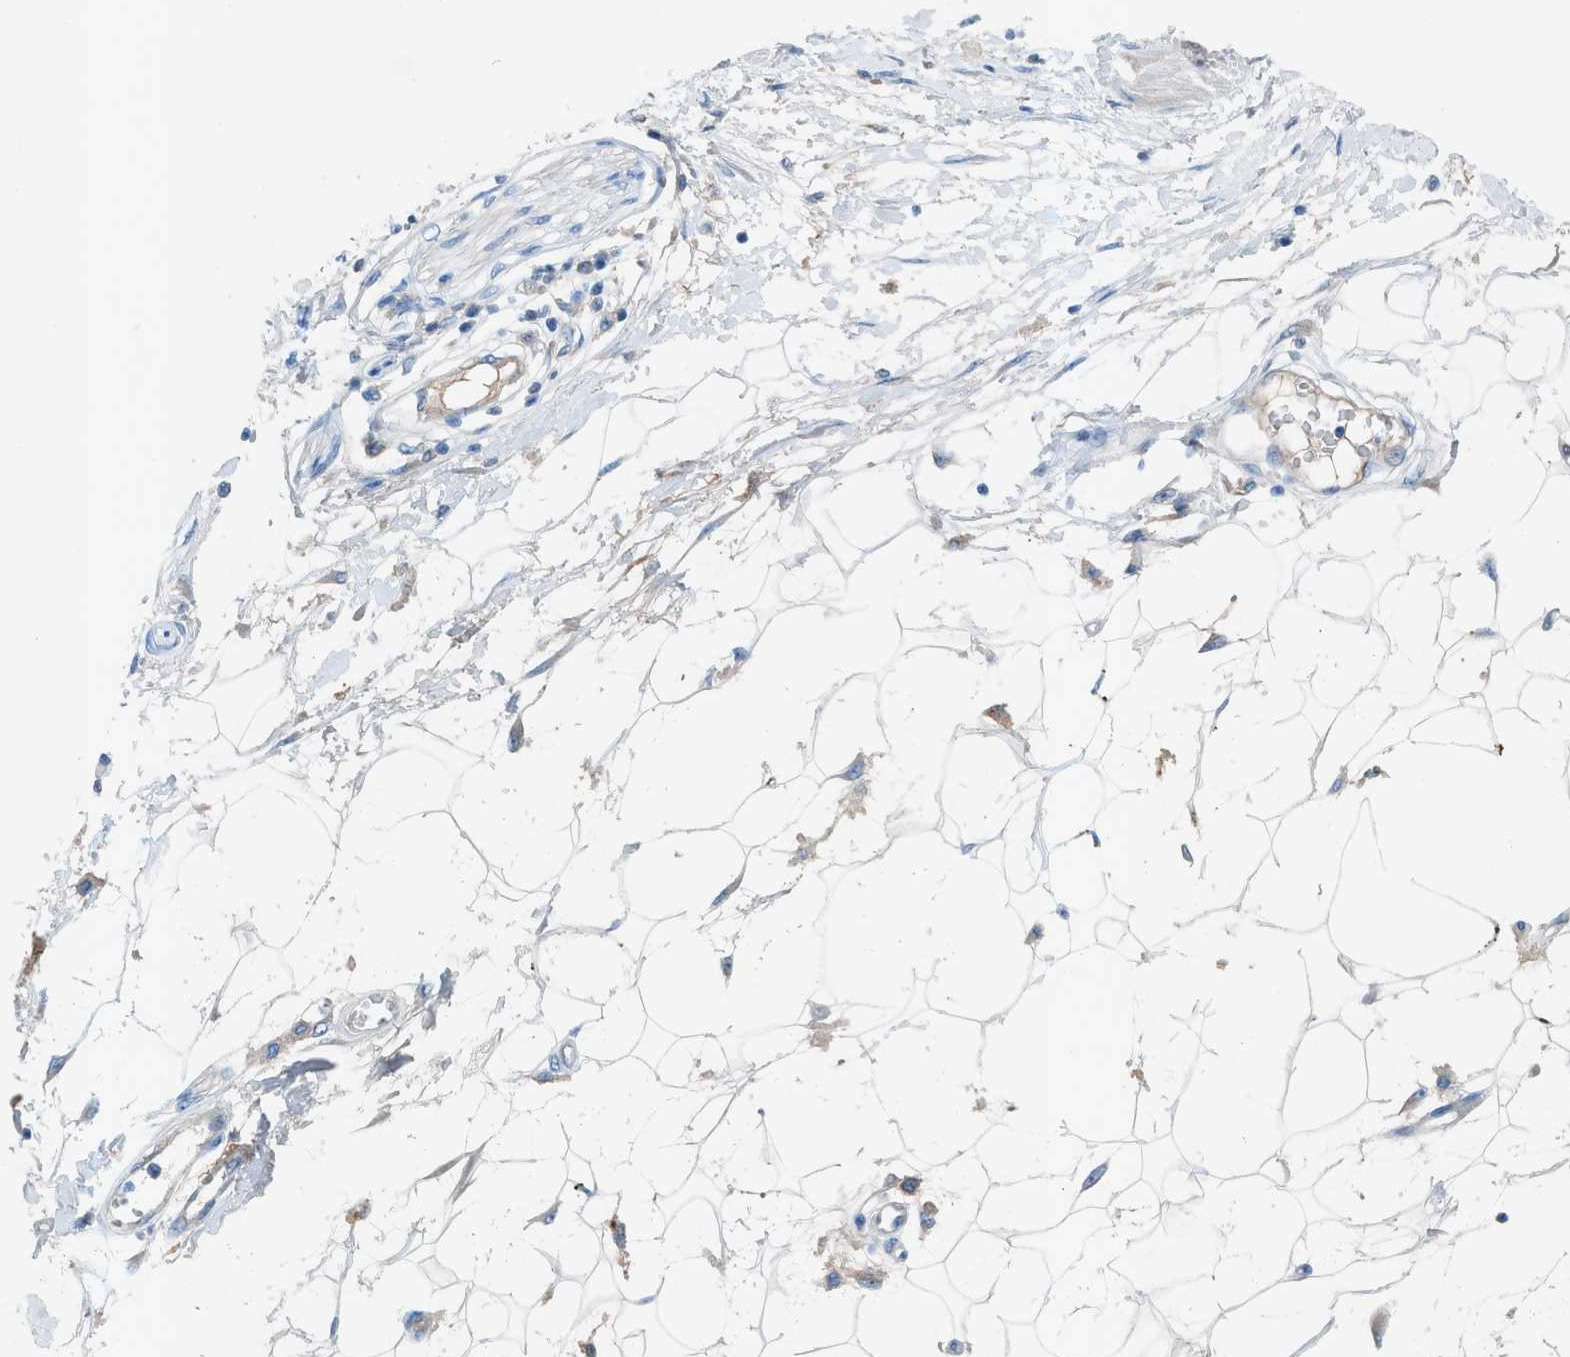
{"staining": {"intensity": "negative", "quantity": "none", "location": "none"}, "tissue": "adipose tissue", "cell_type": "Adipocytes", "image_type": "normal", "snomed": [{"axis": "morphology", "description": "Normal tissue, NOS"}, {"axis": "morphology", "description": "Squamous cell carcinoma, NOS"}, {"axis": "topography", "description": "Skin"}, {"axis": "topography", "description": "Peripheral nerve tissue"}], "caption": "Adipose tissue stained for a protein using immunohistochemistry (IHC) reveals no expression adipocytes.", "gene": "C5AR2", "patient": {"sex": "male", "age": 83}}